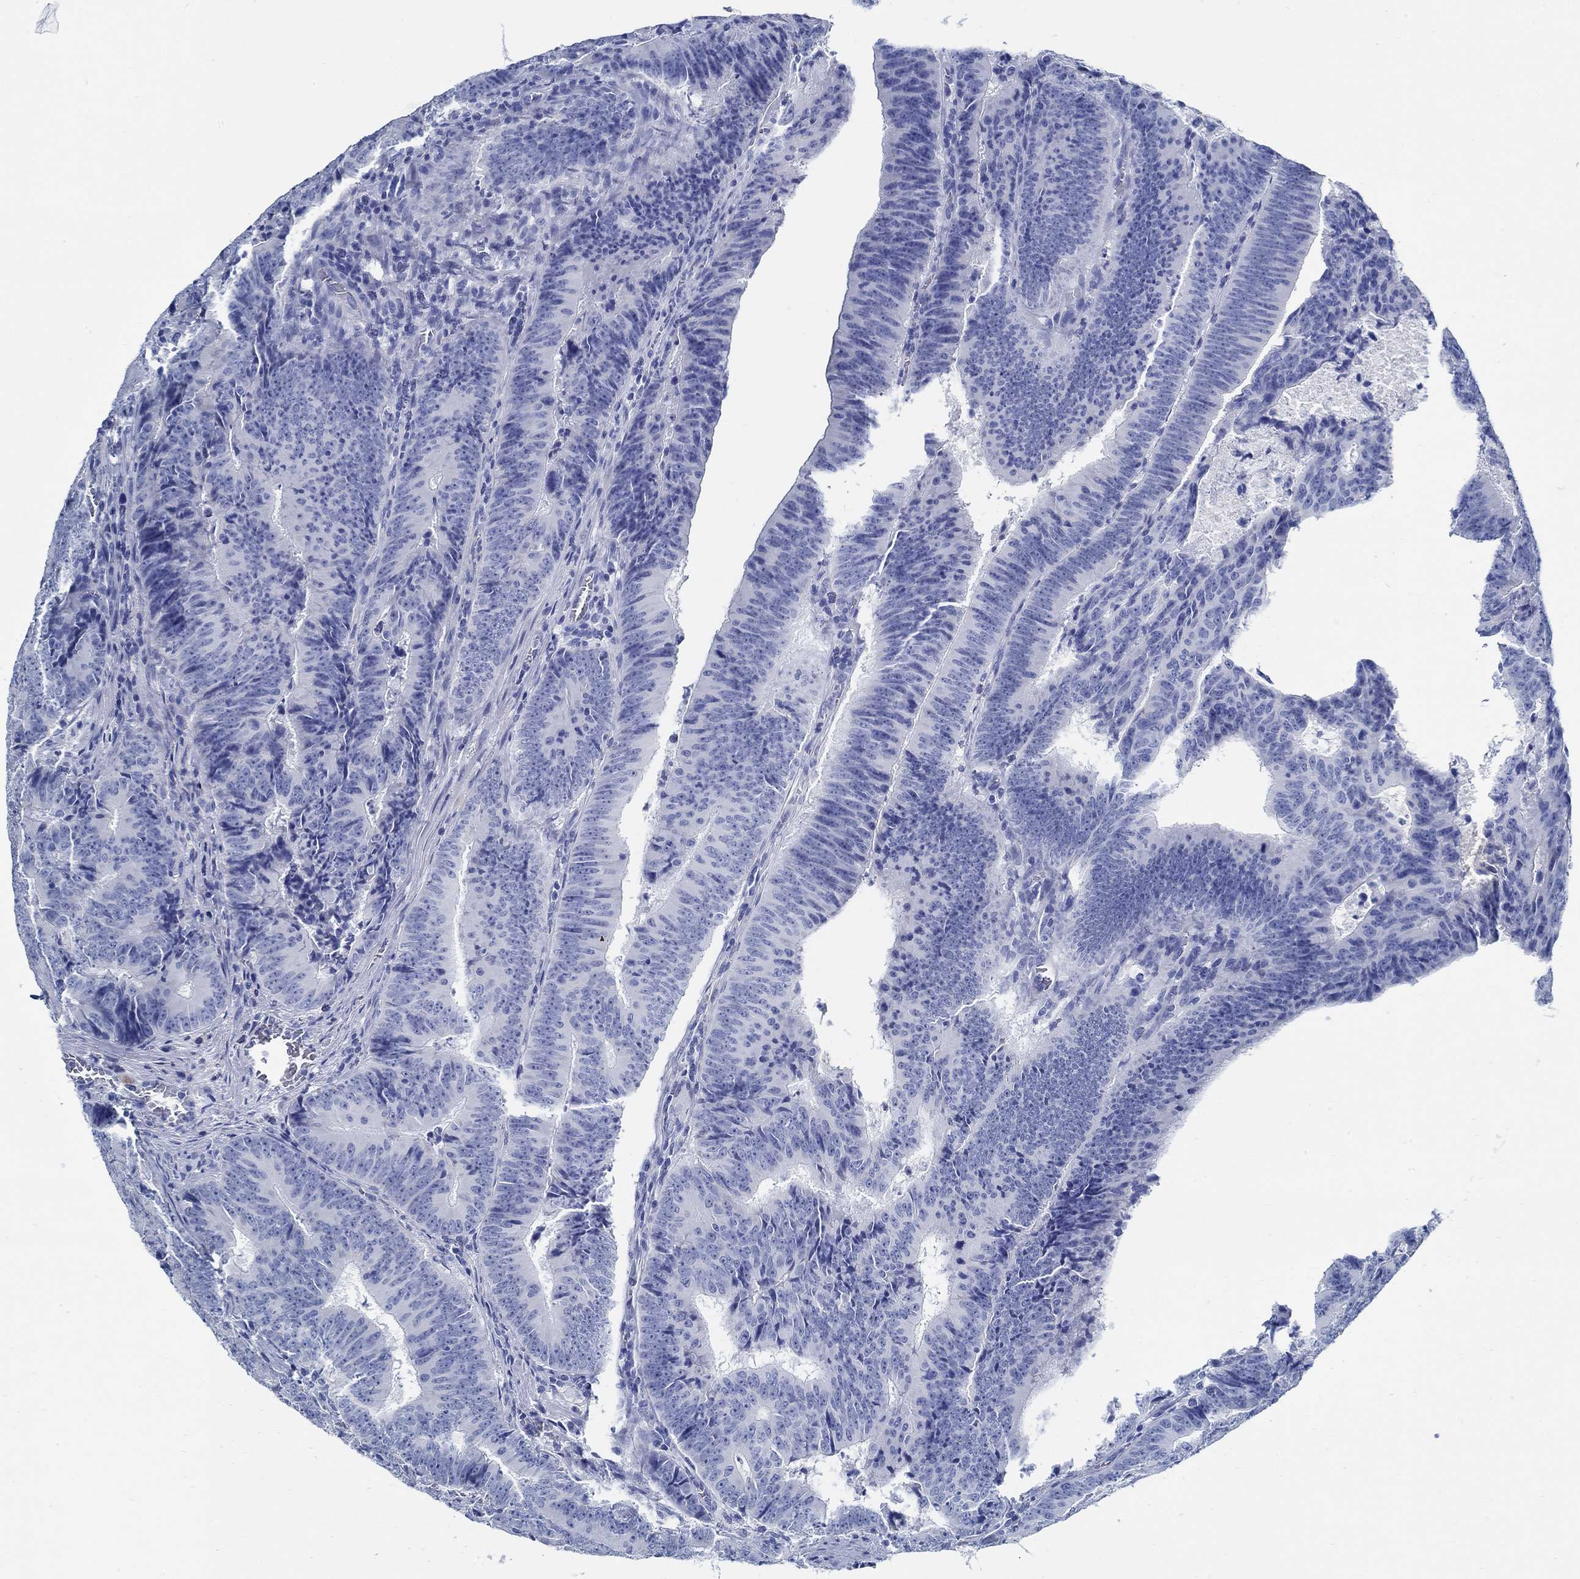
{"staining": {"intensity": "negative", "quantity": "none", "location": "none"}, "tissue": "colorectal cancer", "cell_type": "Tumor cells", "image_type": "cancer", "snomed": [{"axis": "morphology", "description": "Adenocarcinoma, NOS"}, {"axis": "topography", "description": "Colon"}], "caption": "DAB (3,3'-diaminobenzidine) immunohistochemical staining of human colorectal cancer (adenocarcinoma) shows no significant staining in tumor cells.", "gene": "SLC45A1", "patient": {"sex": "female", "age": 82}}